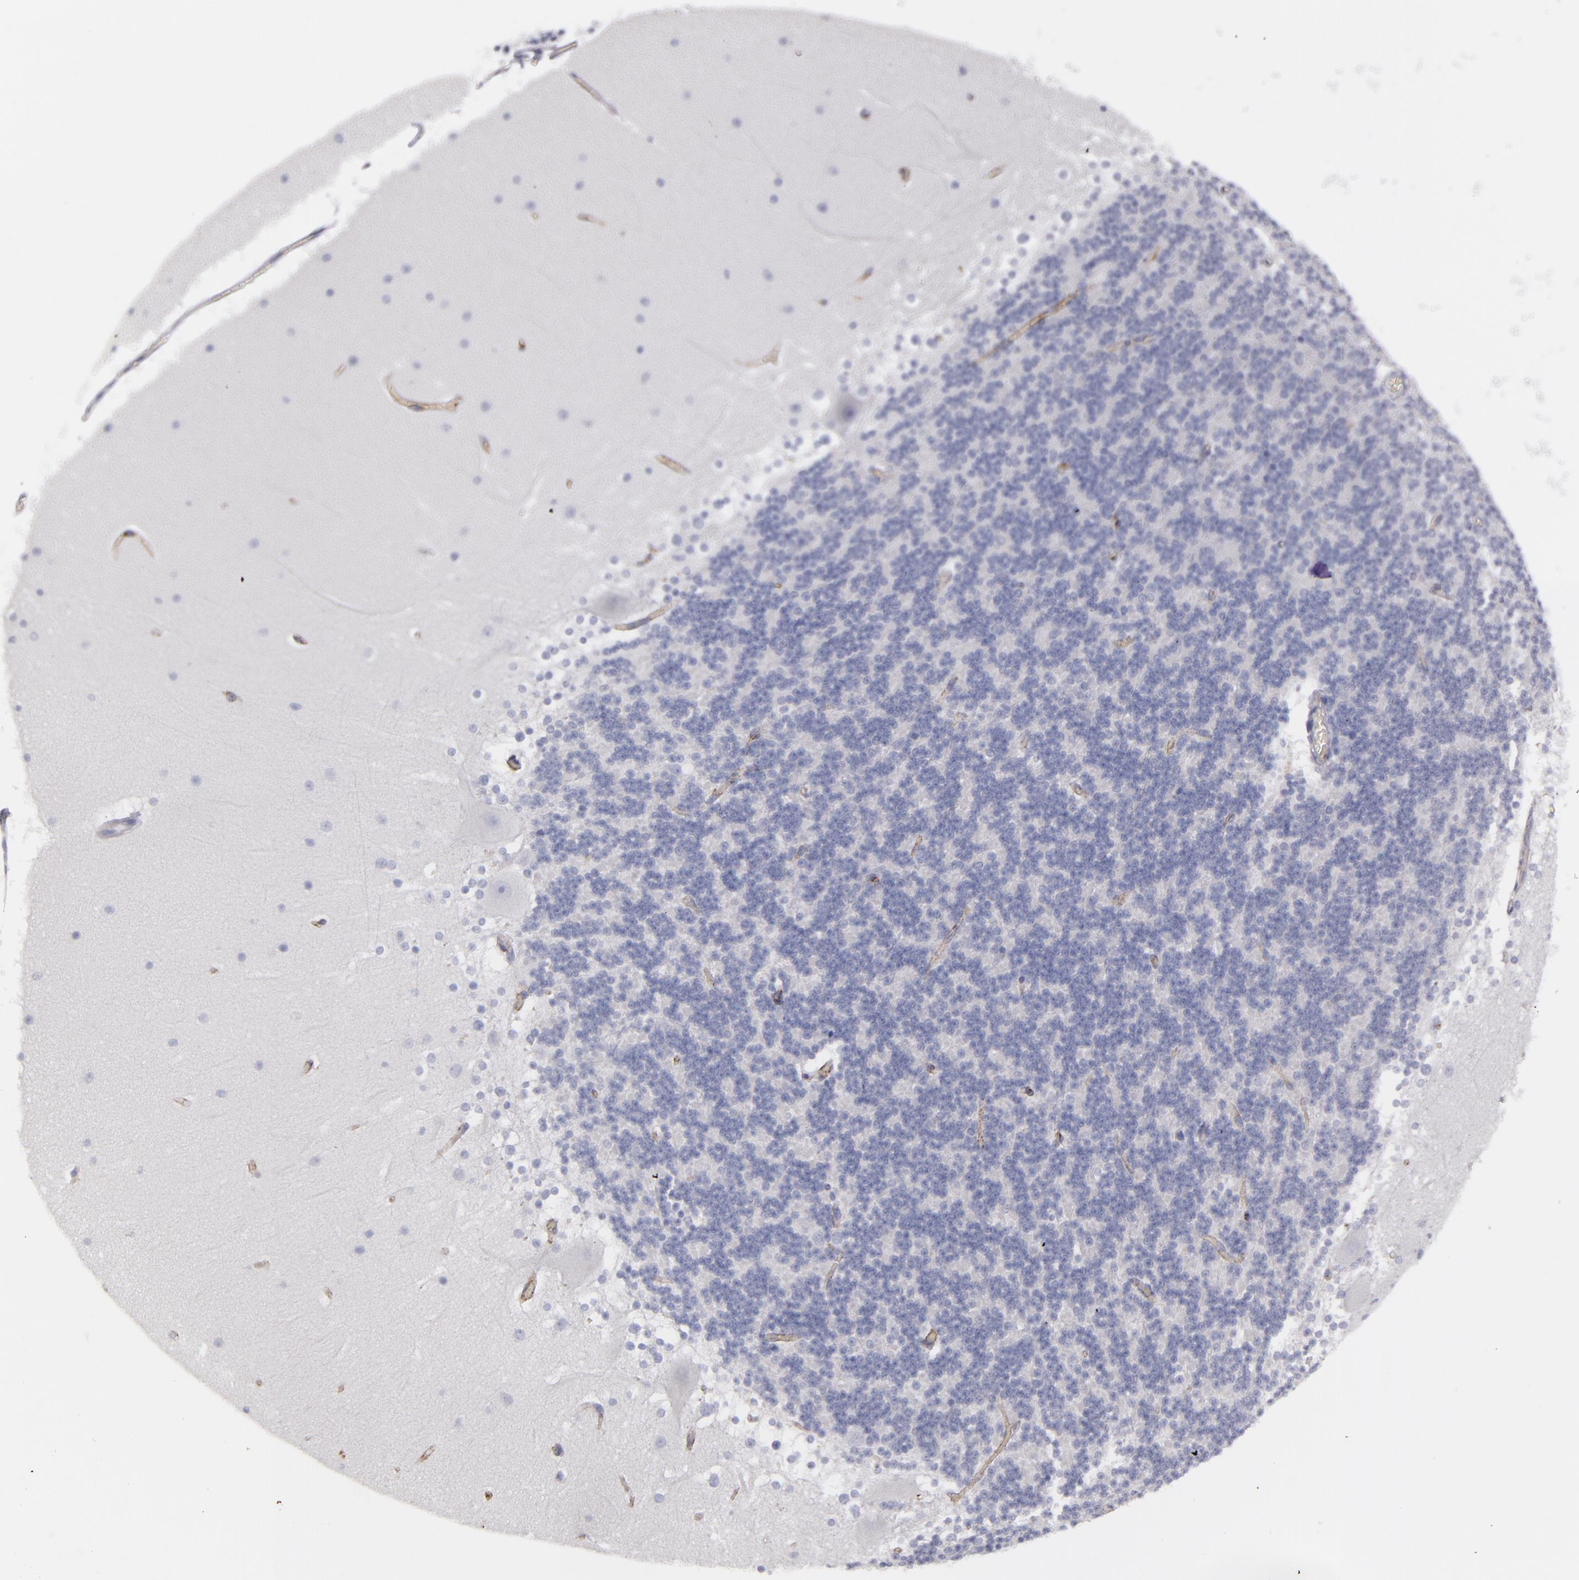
{"staining": {"intensity": "negative", "quantity": "none", "location": "none"}, "tissue": "cerebellum", "cell_type": "Cells in granular layer", "image_type": "normal", "snomed": [{"axis": "morphology", "description": "Normal tissue, NOS"}, {"axis": "topography", "description": "Cerebellum"}], "caption": "Micrograph shows no protein staining in cells in granular layer of benign cerebellum. Brightfield microscopy of IHC stained with DAB (brown) and hematoxylin (blue), captured at high magnification.", "gene": "ANPEP", "patient": {"sex": "female", "age": 19}}